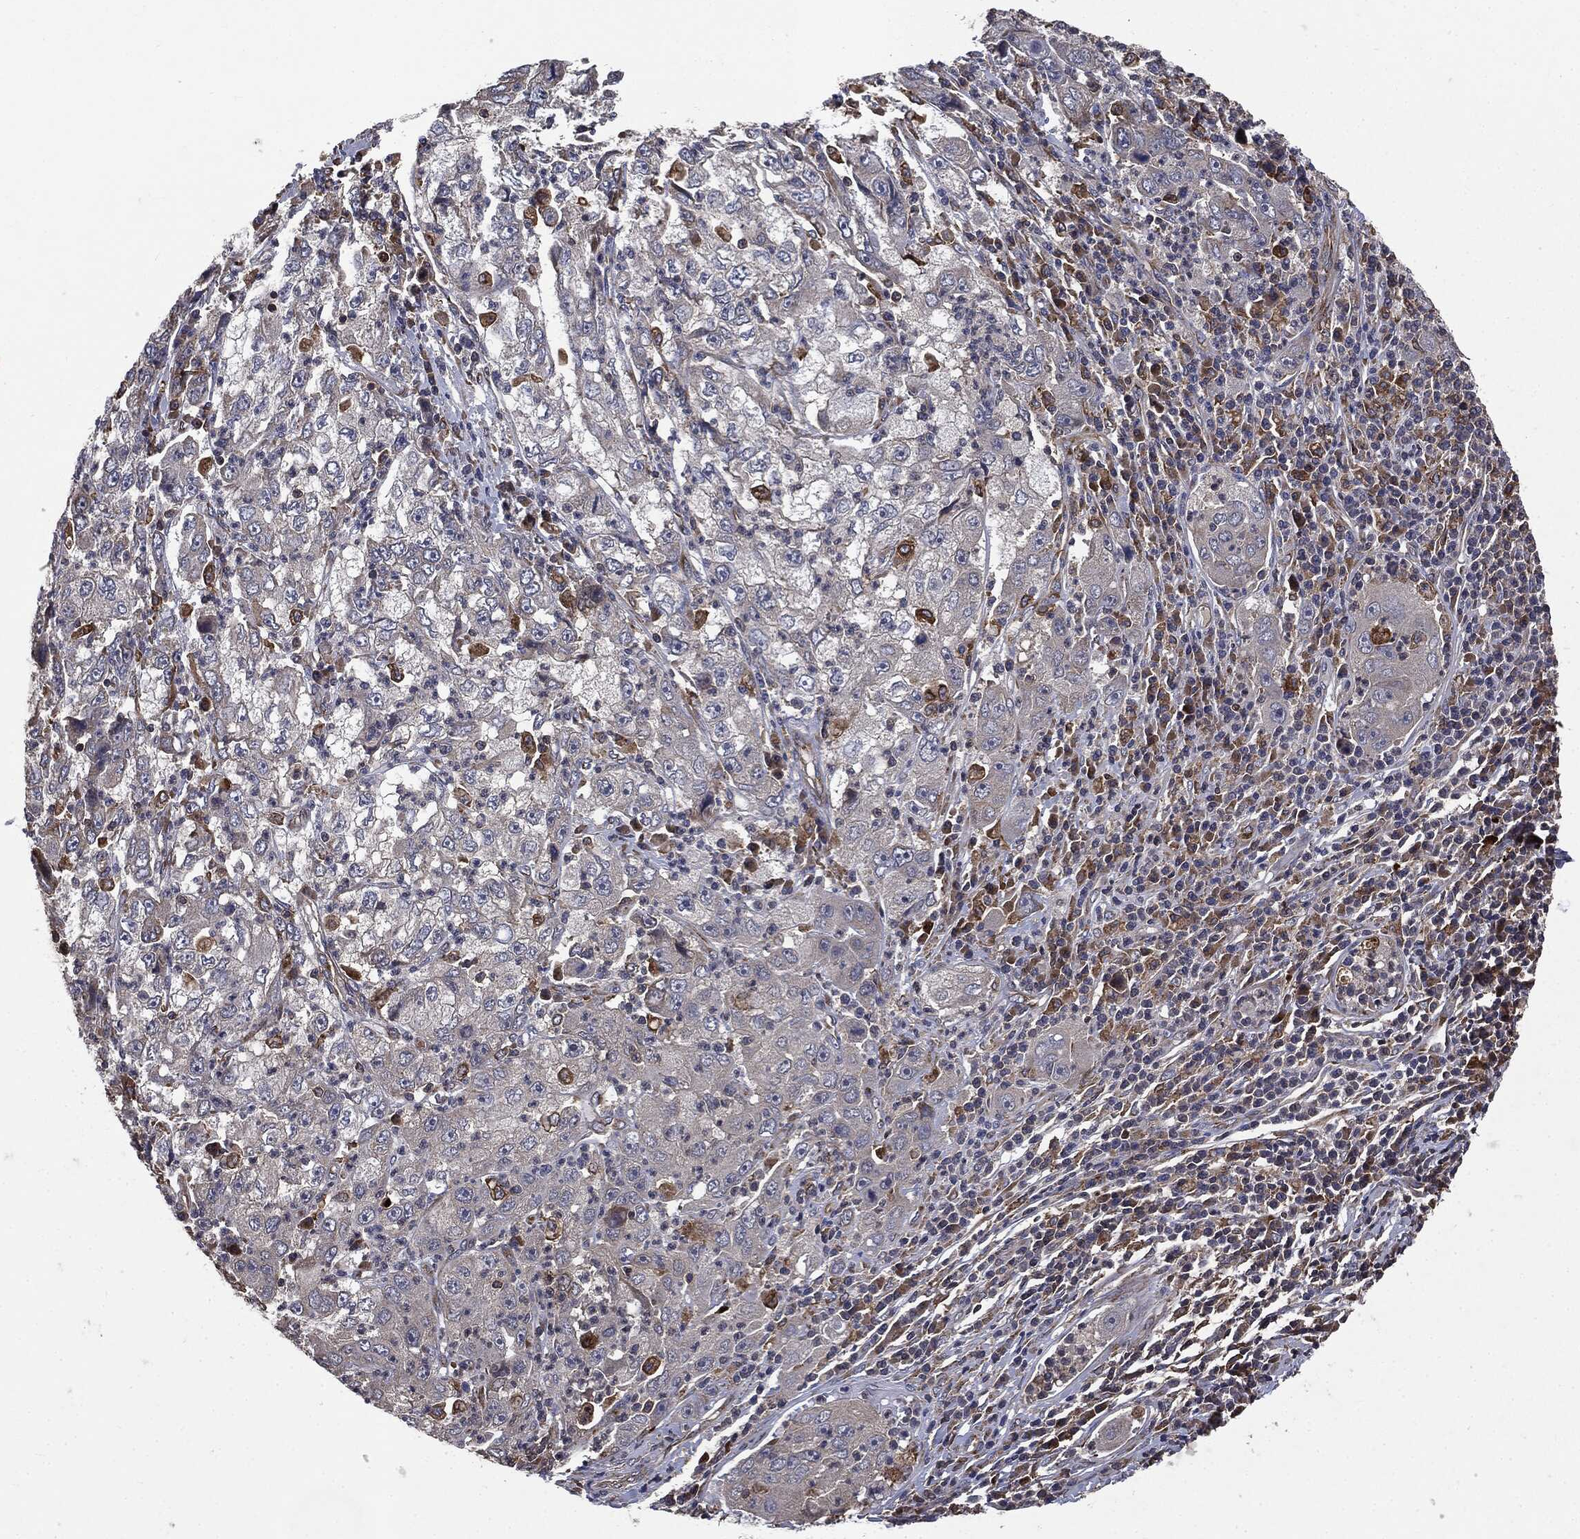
{"staining": {"intensity": "negative", "quantity": "none", "location": "none"}, "tissue": "cervical cancer", "cell_type": "Tumor cells", "image_type": "cancer", "snomed": [{"axis": "morphology", "description": "Squamous cell carcinoma, NOS"}, {"axis": "topography", "description": "Cervix"}], "caption": "Immunohistochemistry (IHC) of squamous cell carcinoma (cervical) exhibits no staining in tumor cells. The staining was performed using DAB to visualize the protein expression in brown, while the nuclei were stained in blue with hematoxylin (Magnification: 20x).", "gene": "PLOD3", "patient": {"sex": "female", "age": 36}}